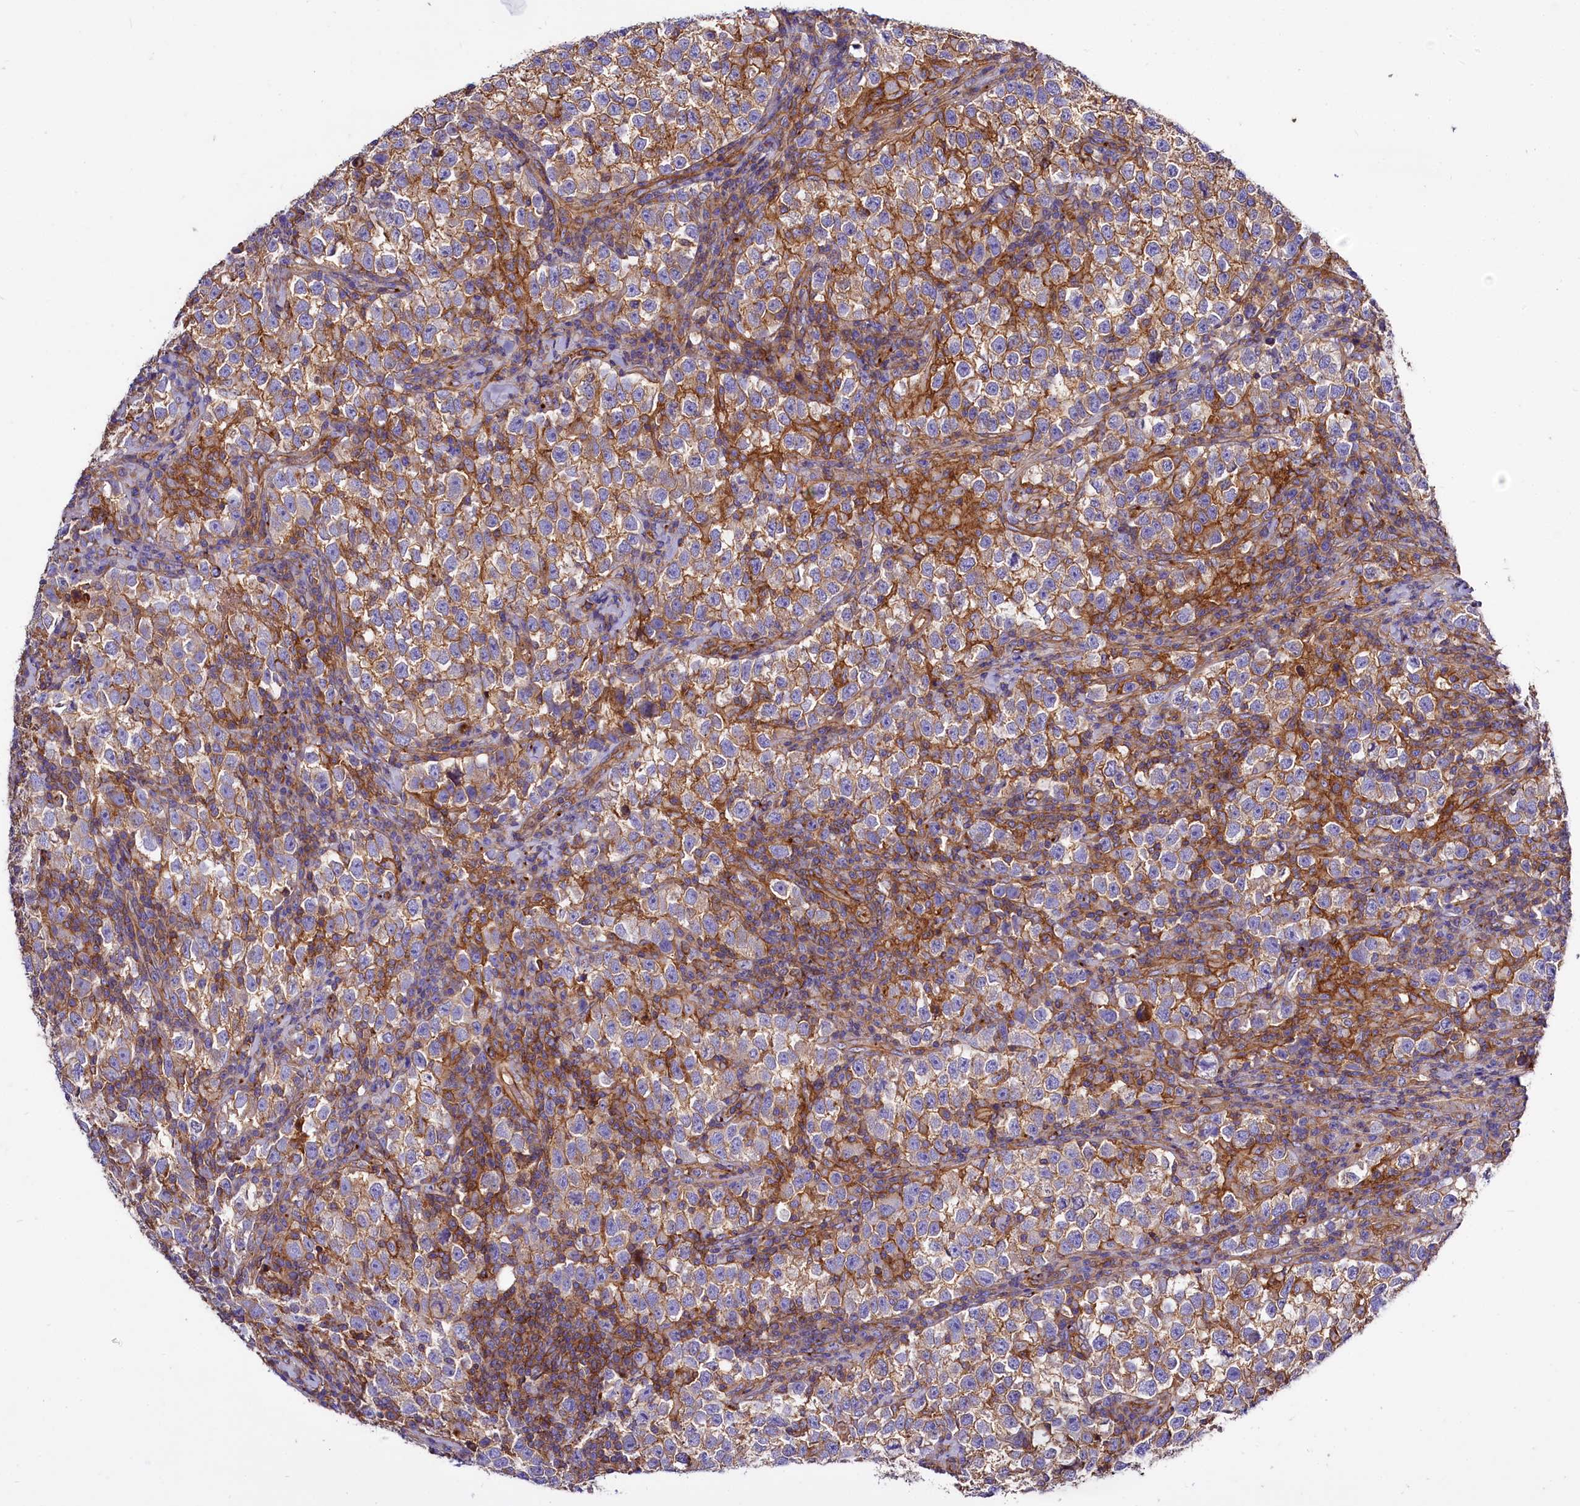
{"staining": {"intensity": "moderate", "quantity": ">75%", "location": "cytoplasmic/membranous"}, "tissue": "testis cancer", "cell_type": "Tumor cells", "image_type": "cancer", "snomed": [{"axis": "morphology", "description": "Normal tissue, NOS"}, {"axis": "morphology", "description": "Seminoma, NOS"}, {"axis": "topography", "description": "Testis"}], "caption": "Immunohistochemistry (IHC) histopathology image of neoplastic tissue: human testis cancer (seminoma) stained using immunohistochemistry demonstrates medium levels of moderate protein expression localized specifically in the cytoplasmic/membranous of tumor cells, appearing as a cytoplasmic/membranous brown color.", "gene": "ANO6", "patient": {"sex": "male", "age": 43}}